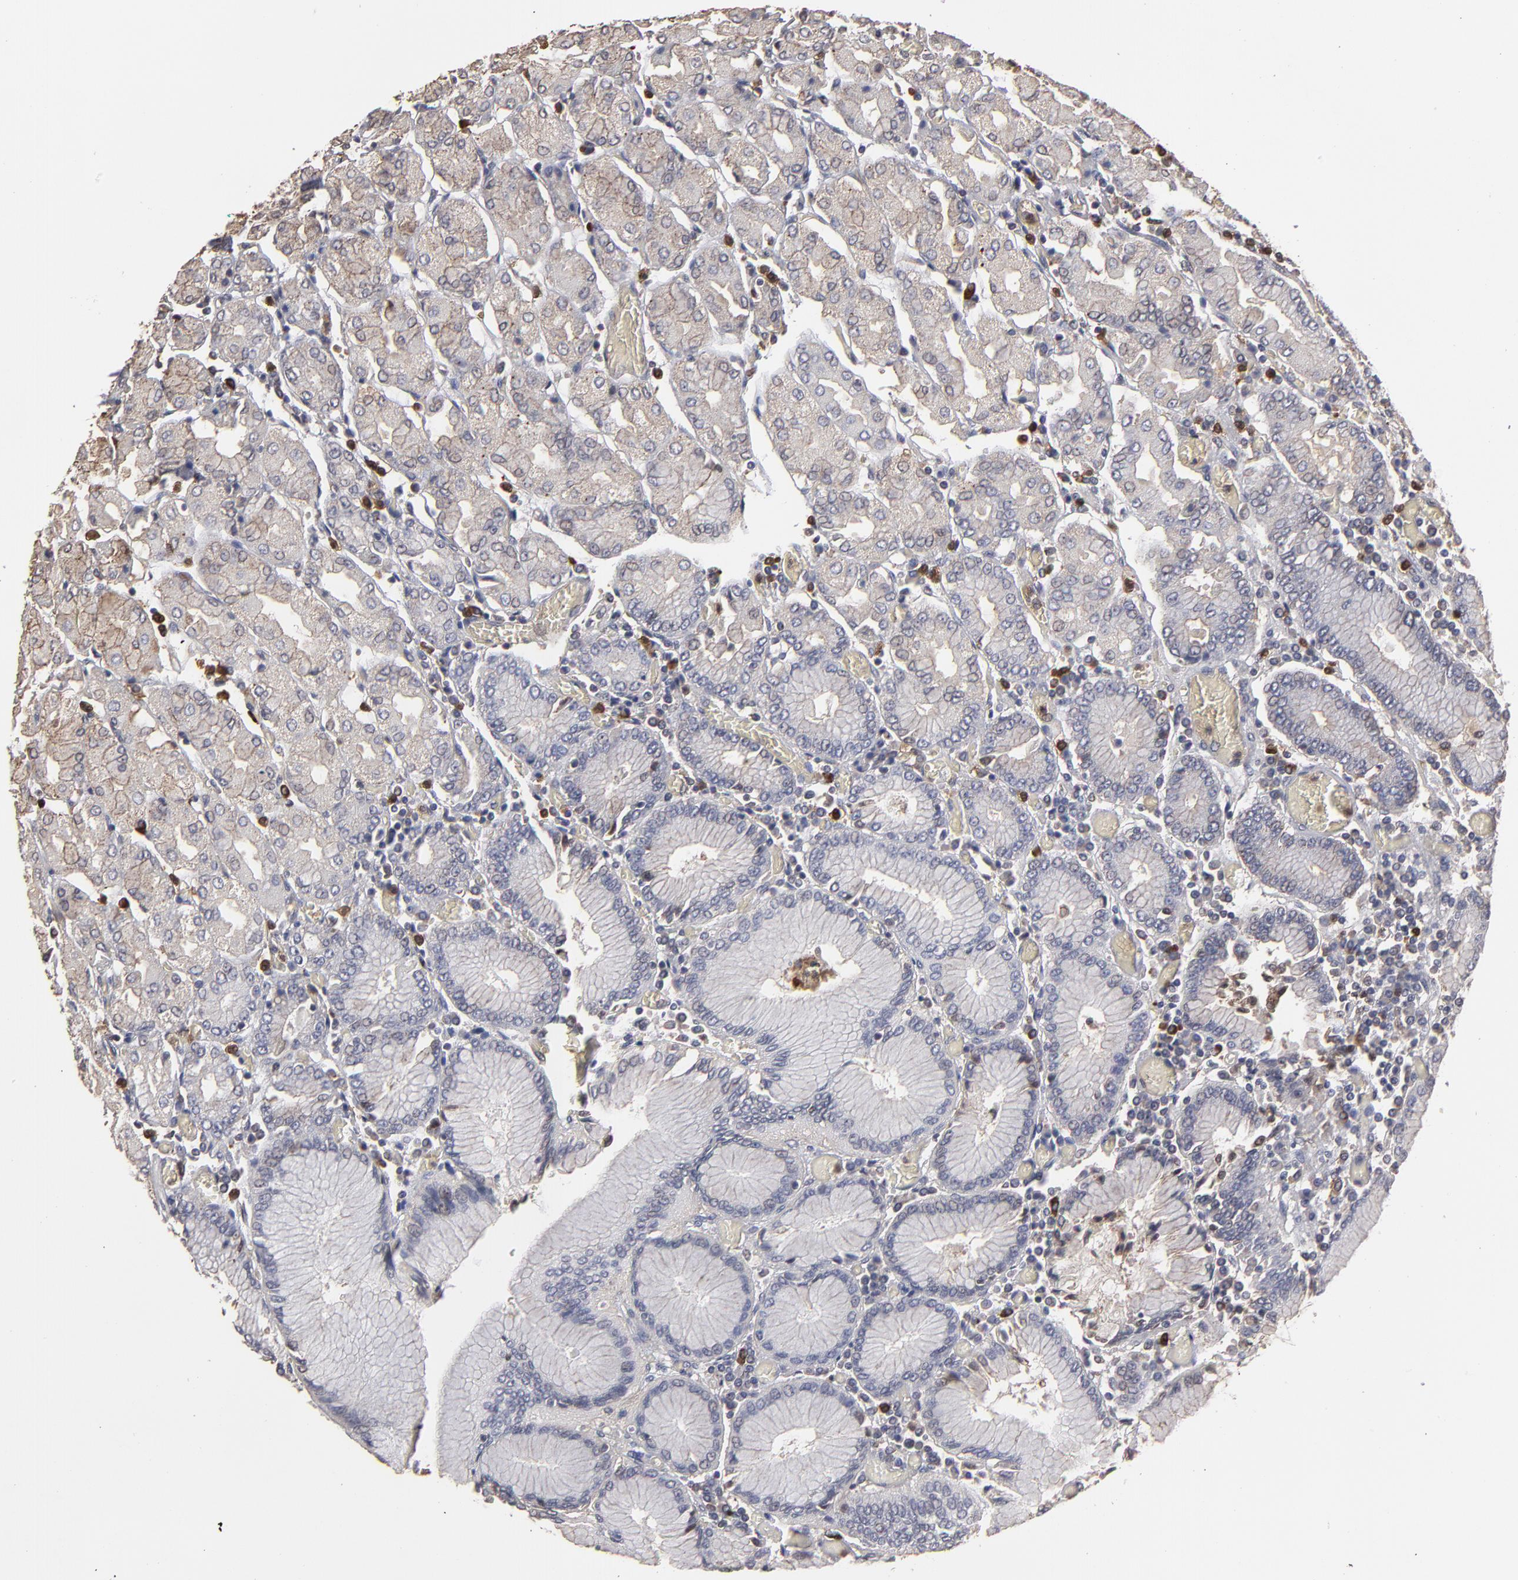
{"staining": {"intensity": "weak", "quantity": "25%-75%", "location": "cytoplasmic/membranous"}, "tissue": "stomach", "cell_type": "Glandular cells", "image_type": "normal", "snomed": [{"axis": "morphology", "description": "Normal tissue, NOS"}, {"axis": "topography", "description": "Stomach, upper"}], "caption": "Benign stomach demonstrates weak cytoplasmic/membranous expression in approximately 25%-75% of glandular cells, visualized by immunohistochemistry.", "gene": "RO60", "patient": {"sex": "male", "age": 78}}